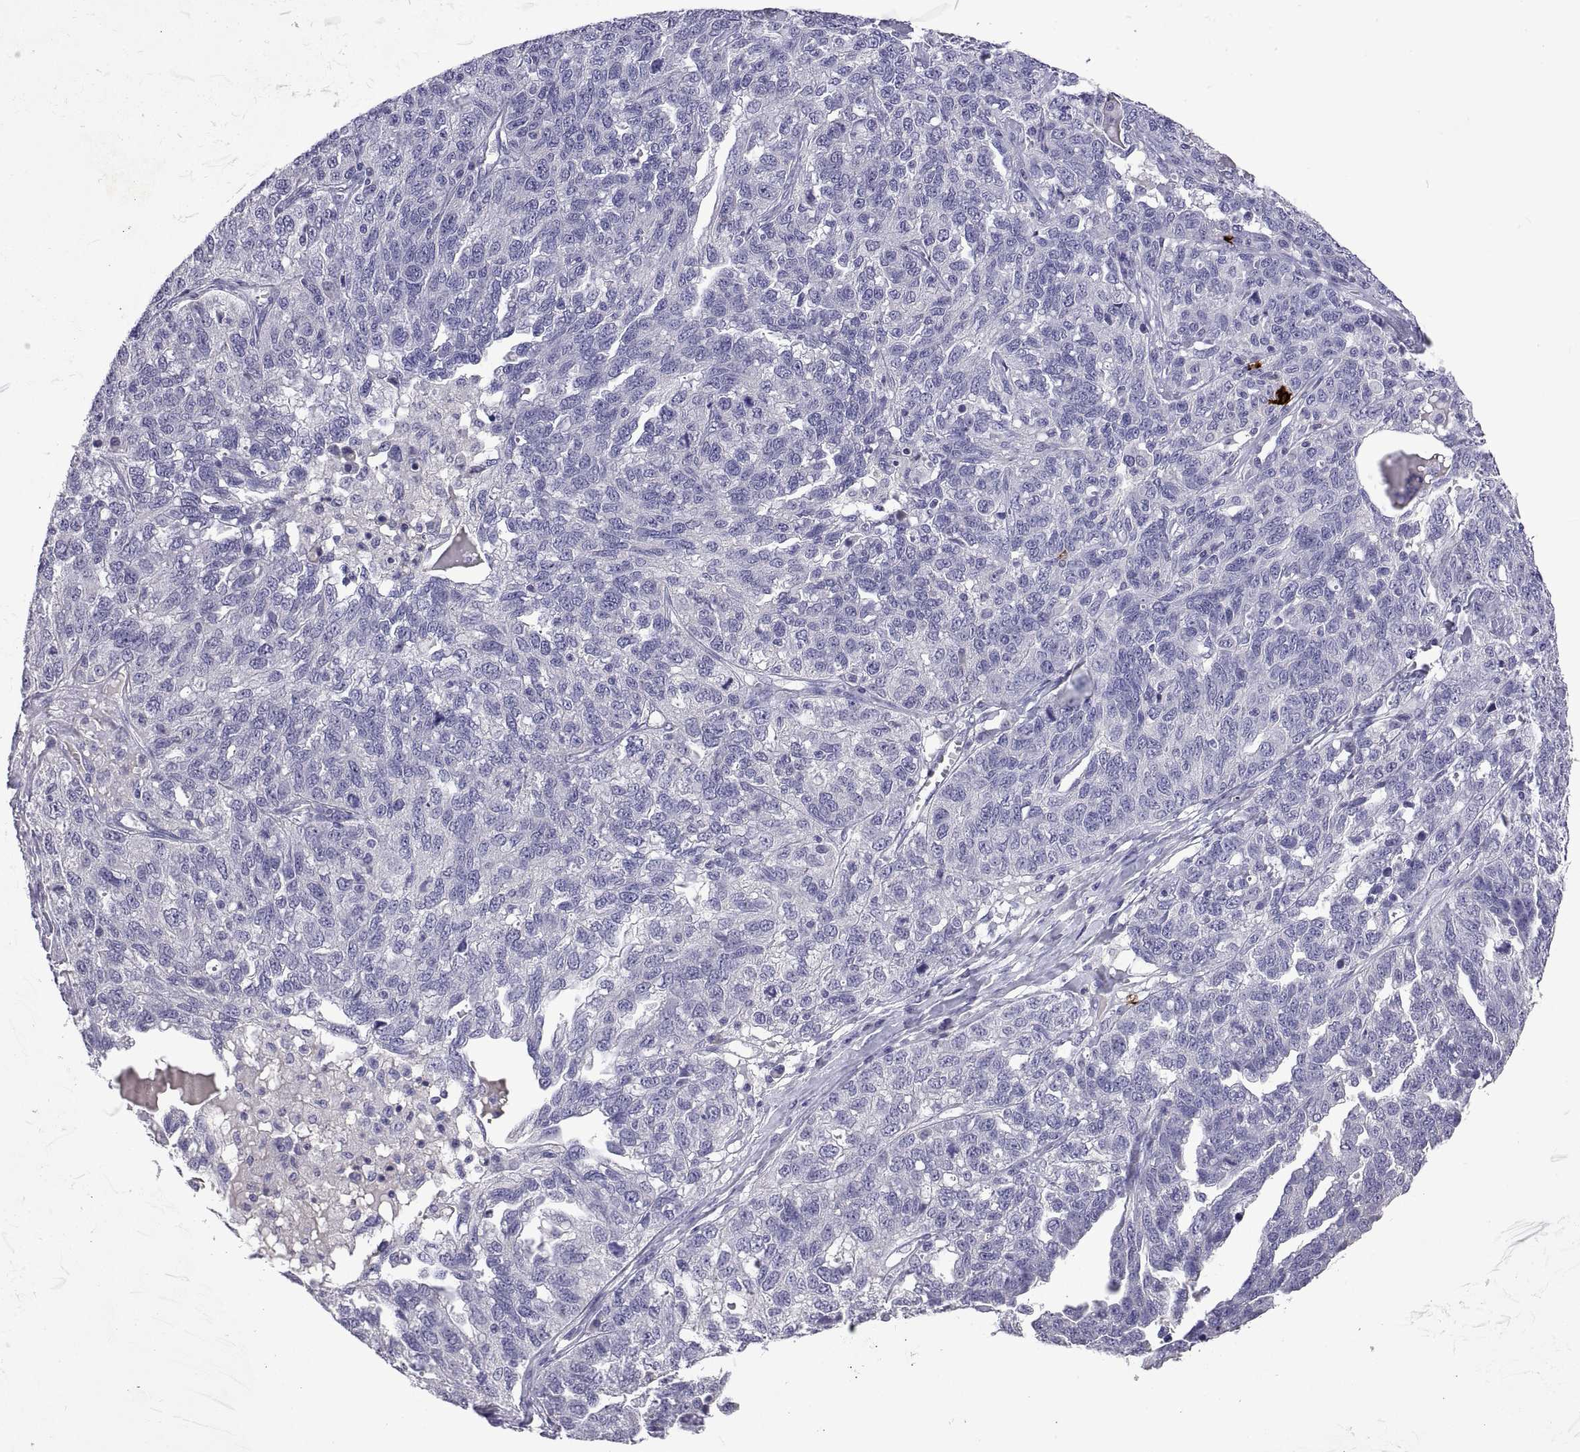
{"staining": {"intensity": "negative", "quantity": "none", "location": "none"}, "tissue": "ovarian cancer", "cell_type": "Tumor cells", "image_type": "cancer", "snomed": [{"axis": "morphology", "description": "Cystadenocarcinoma, serous, NOS"}, {"axis": "topography", "description": "Ovary"}], "caption": "High magnification brightfield microscopy of ovarian serous cystadenocarcinoma stained with DAB (3,3'-diaminobenzidine) (brown) and counterstained with hematoxylin (blue): tumor cells show no significant positivity.", "gene": "MS4A1", "patient": {"sex": "female", "age": 71}}